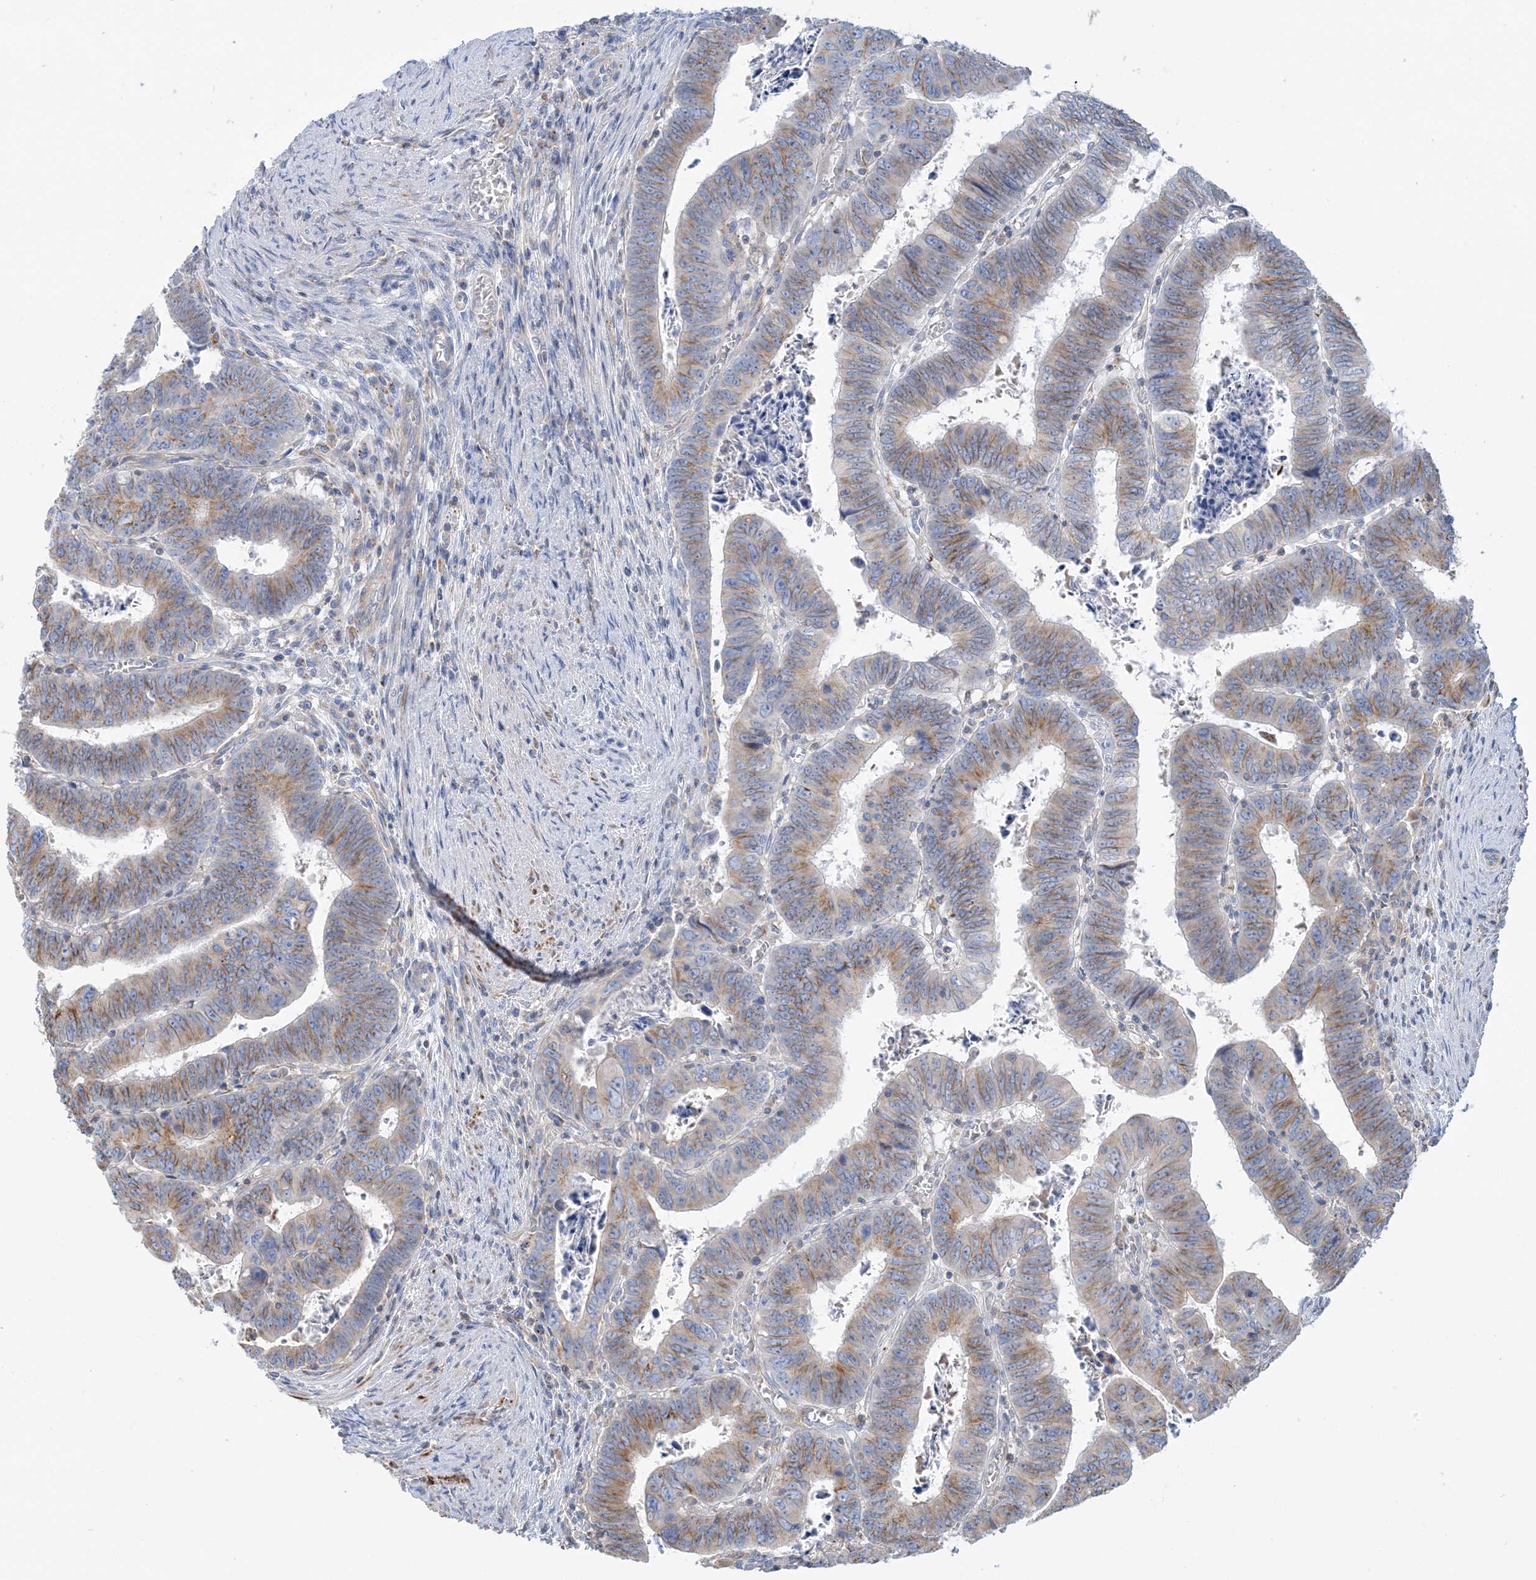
{"staining": {"intensity": "moderate", "quantity": "25%-75%", "location": "cytoplasmic/membranous"}, "tissue": "colorectal cancer", "cell_type": "Tumor cells", "image_type": "cancer", "snomed": [{"axis": "morphology", "description": "Normal tissue, NOS"}, {"axis": "morphology", "description": "Adenocarcinoma, NOS"}, {"axis": "topography", "description": "Rectum"}], "caption": "Brown immunohistochemical staining in colorectal cancer reveals moderate cytoplasmic/membranous staining in about 25%-75% of tumor cells. Immunohistochemistry (ihc) stains the protein in brown and the nuclei are stained blue.", "gene": "CALHM5", "patient": {"sex": "female", "age": 65}}